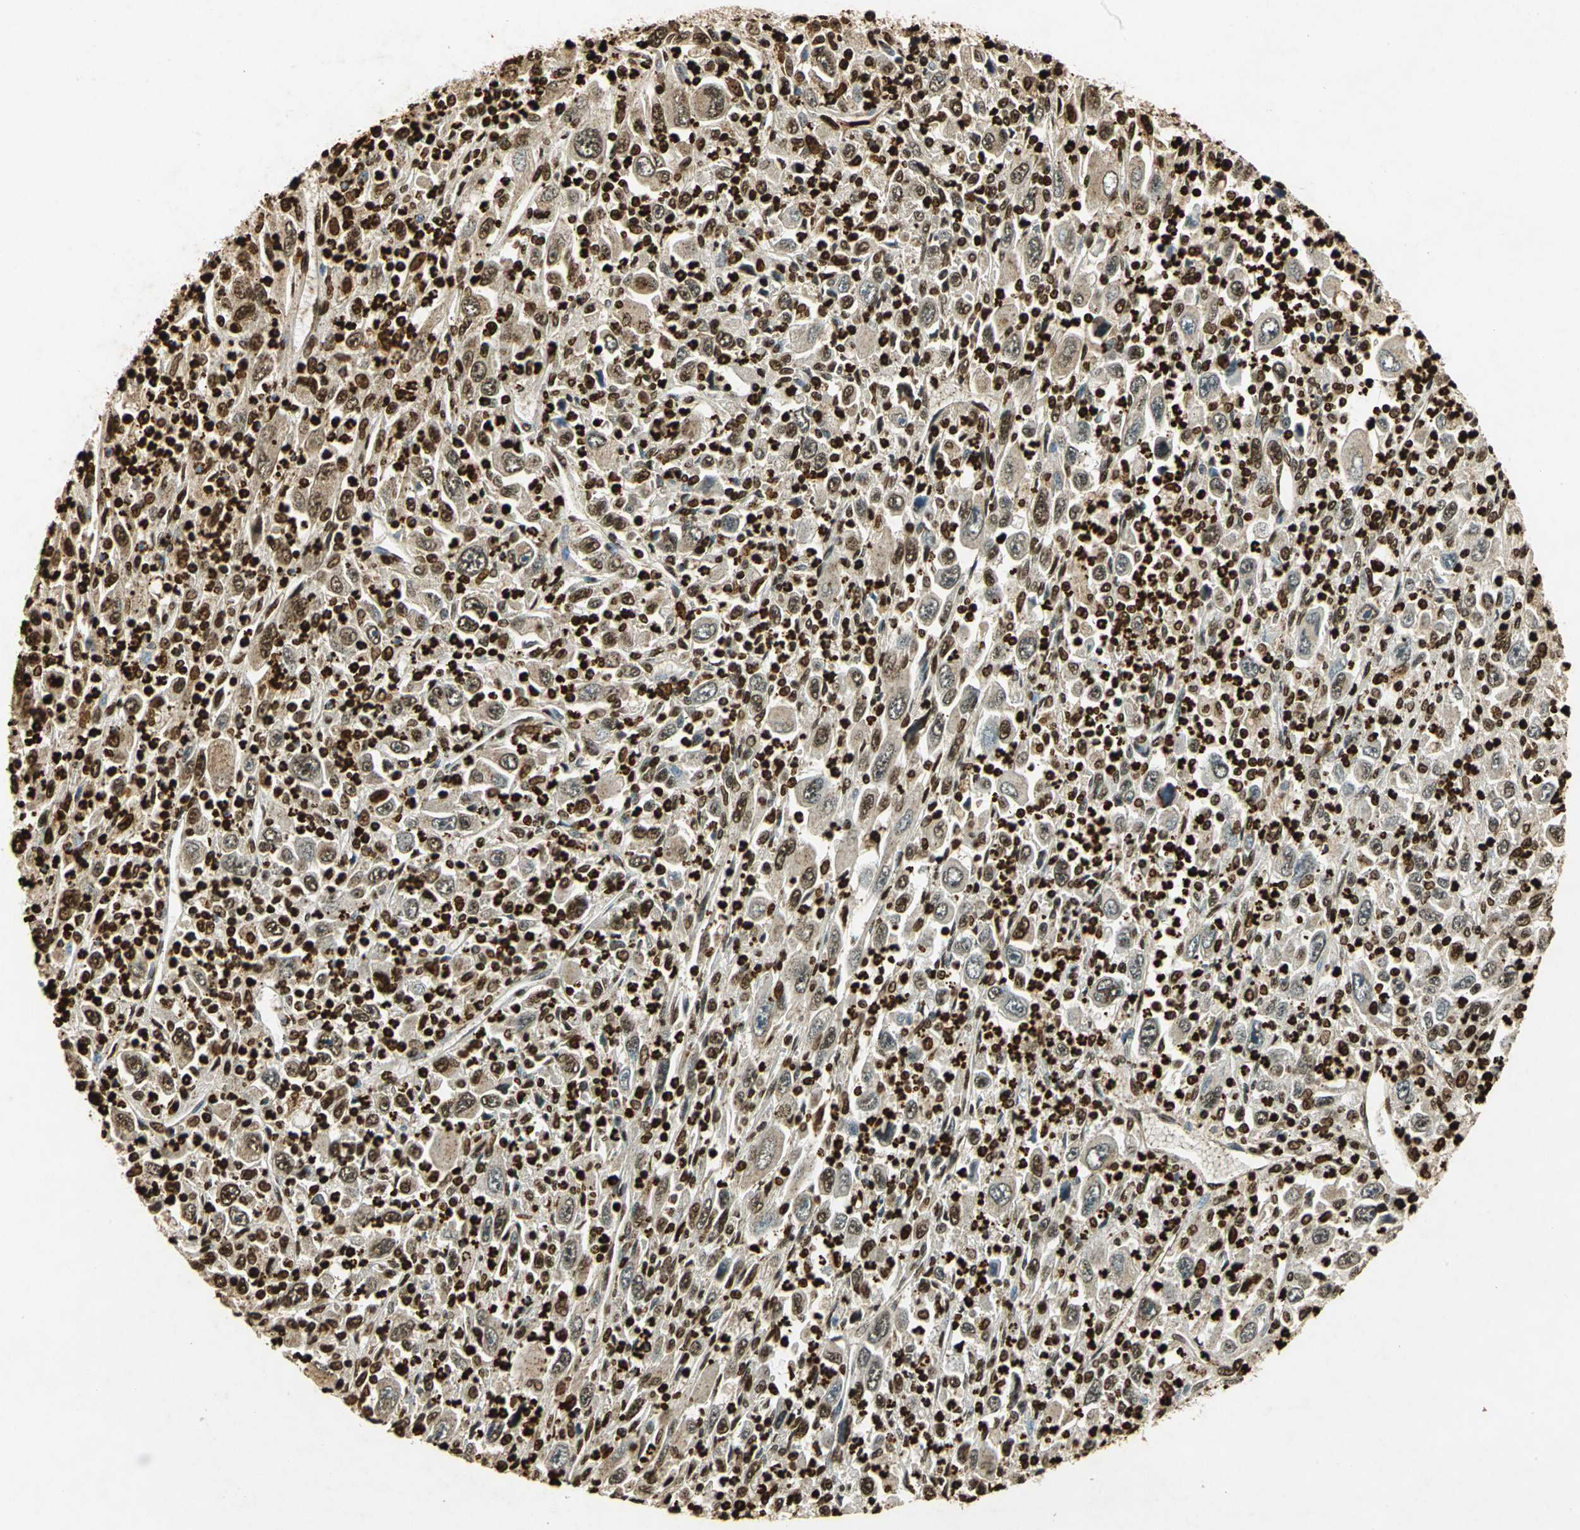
{"staining": {"intensity": "moderate", "quantity": "25%-75%", "location": "cytoplasmic/membranous,nuclear"}, "tissue": "melanoma", "cell_type": "Tumor cells", "image_type": "cancer", "snomed": [{"axis": "morphology", "description": "Malignant melanoma, Metastatic site"}, {"axis": "topography", "description": "Skin"}], "caption": "Malignant melanoma (metastatic site) stained with a protein marker shows moderate staining in tumor cells.", "gene": "ANXA4", "patient": {"sex": "female", "age": 56}}